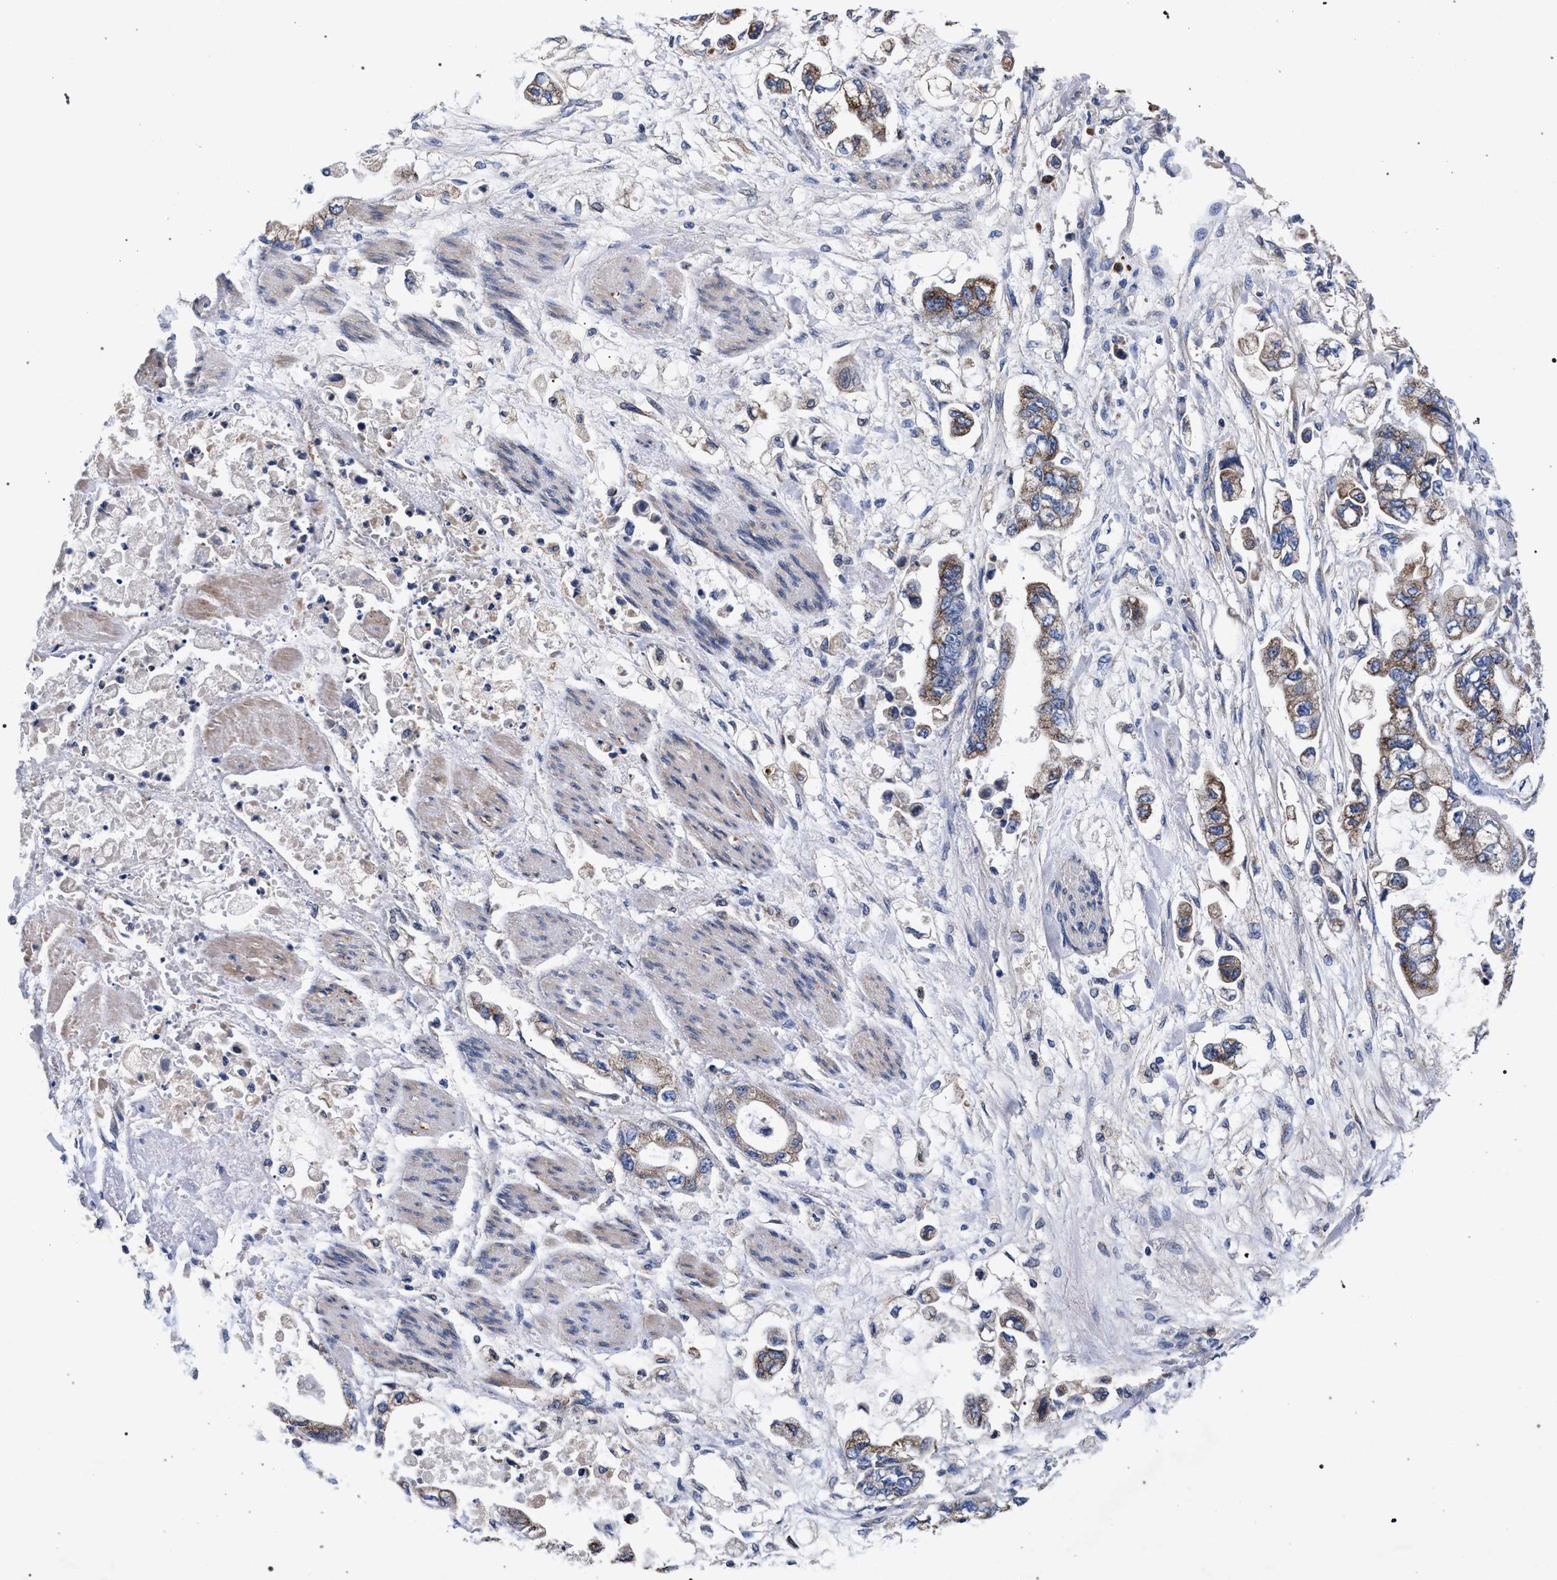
{"staining": {"intensity": "weak", "quantity": "25%-75%", "location": "cytoplasmic/membranous"}, "tissue": "stomach cancer", "cell_type": "Tumor cells", "image_type": "cancer", "snomed": [{"axis": "morphology", "description": "Normal tissue, NOS"}, {"axis": "morphology", "description": "Adenocarcinoma, NOS"}, {"axis": "topography", "description": "Stomach"}], "caption": "Weak cytoplasmic/membranous positivity for a protein is appreciated in about 25%-75% of tumor cells of adenocarcinoma (stomach) using IHC.", "gene": "ACOX1", "patient": {"sex": "male", "age": 62}}